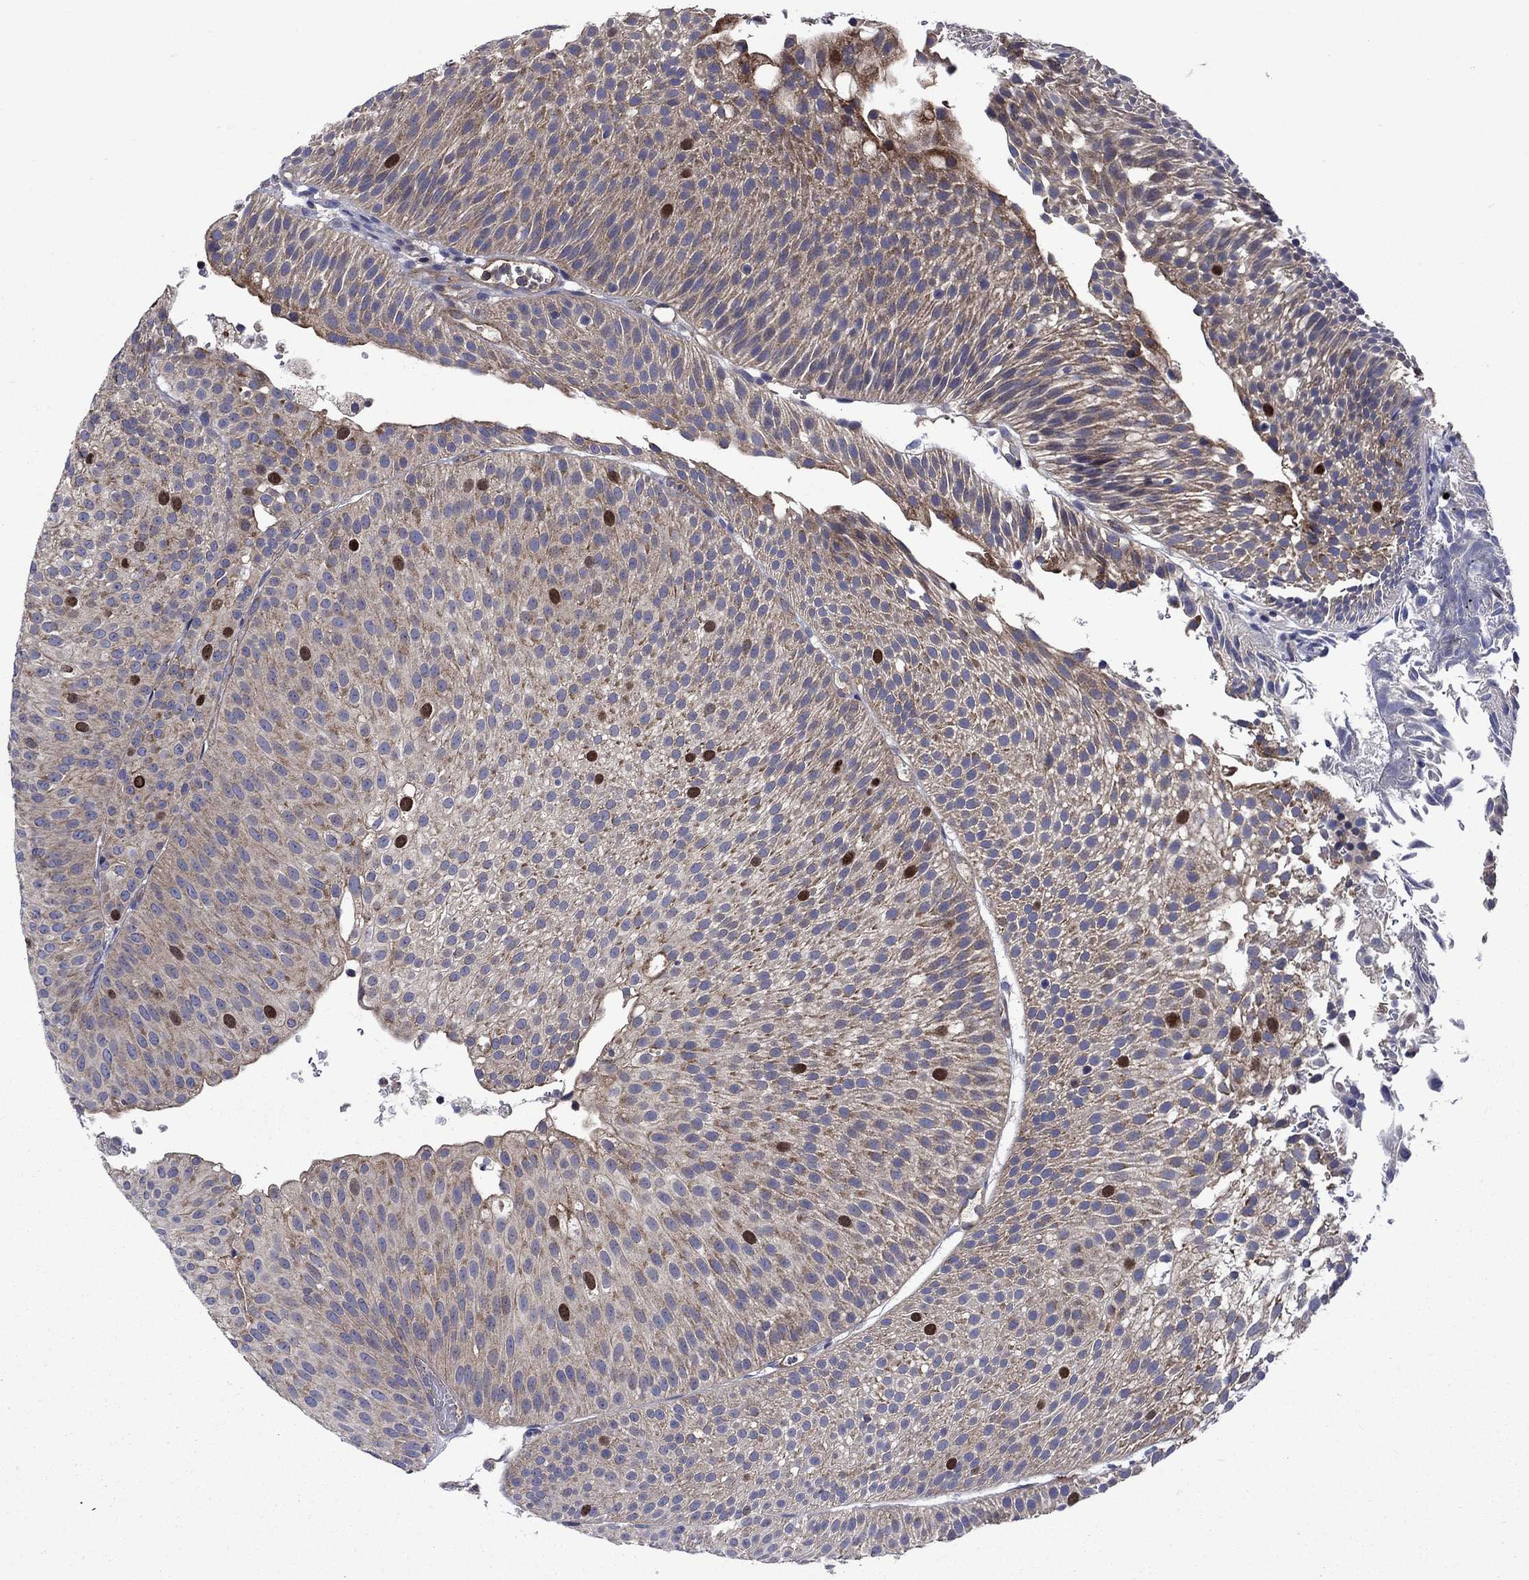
{"staining": {"intensity": "strong", "quantity": "<25%", "location": "cytoplasmic/membranous,nuclear"}, "tissue": "urothelial cancer", "cell_type": "Tumor cells", "image_type": "cancer", "snomed": [{"axis": "morphology", "description": "Urothelial carcinoma, Low grade"}, {"axis": "topography", "description": "Urinary bladder"}], "caption": "IHC image of low-grade urothelial carcinoma stained for a protein (brown), which displays medium levels of strong cytoplasmic/membranous and nuclear positivity in approximately <25% of tumor cells.", "gene": "KIF22", "patient": {"sex": "male", "age": 65}}